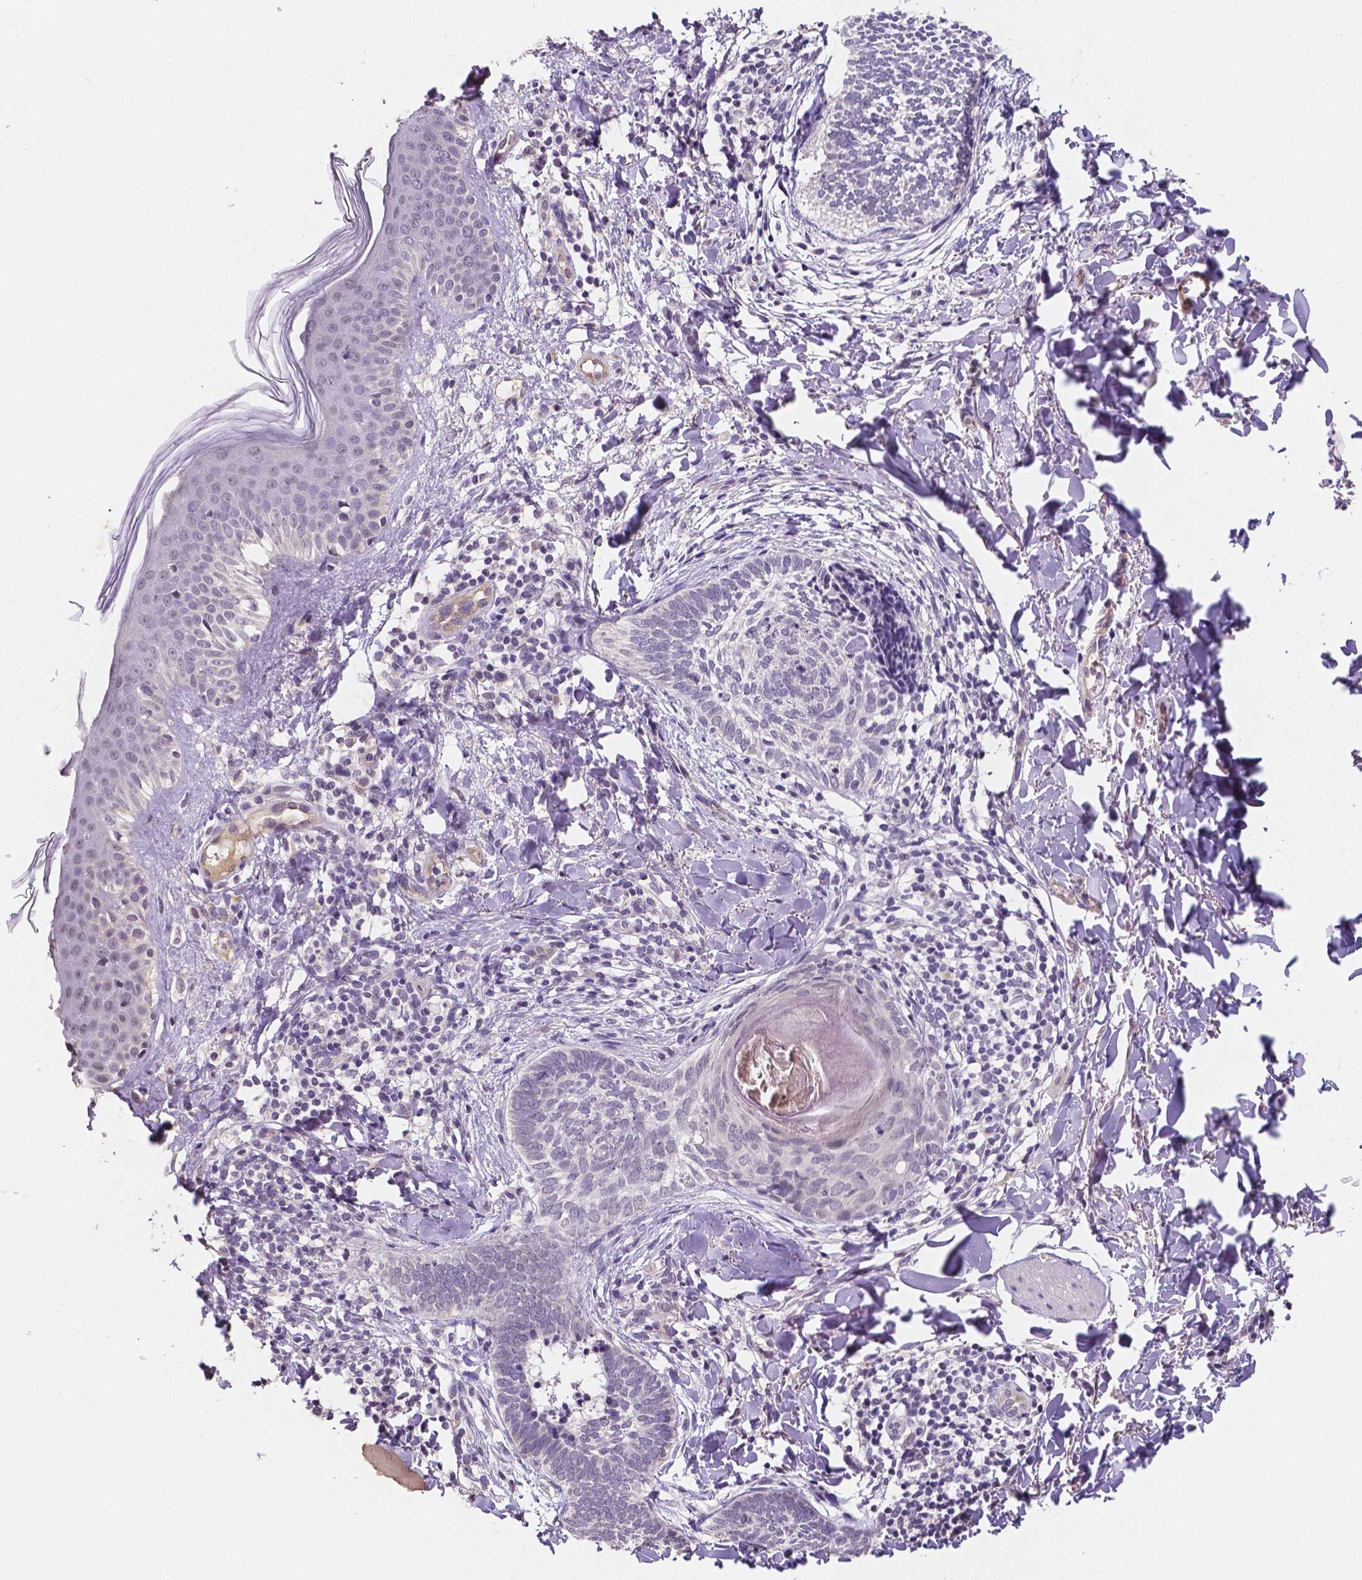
{"staining": {"intensity": "negative", "quantity": "none", "location": "none"}, "tissue": "skin cancer", "cell_type": "Tumor cells", "image_type": "cancer", "snomed": [{"axis": "morphology", "description": "Normal tissue, NOS"}, {"axis": "morphology", "description": "Basal cell carcinoma"}, {"axis": "topography", "description": "Skin"}], "caption": "An image of human basal cell carcinoma (skin) is negative for staining in tumor cells.", "gene": "ELAVL2", "patient": {"sex": "male", "age": 46}}